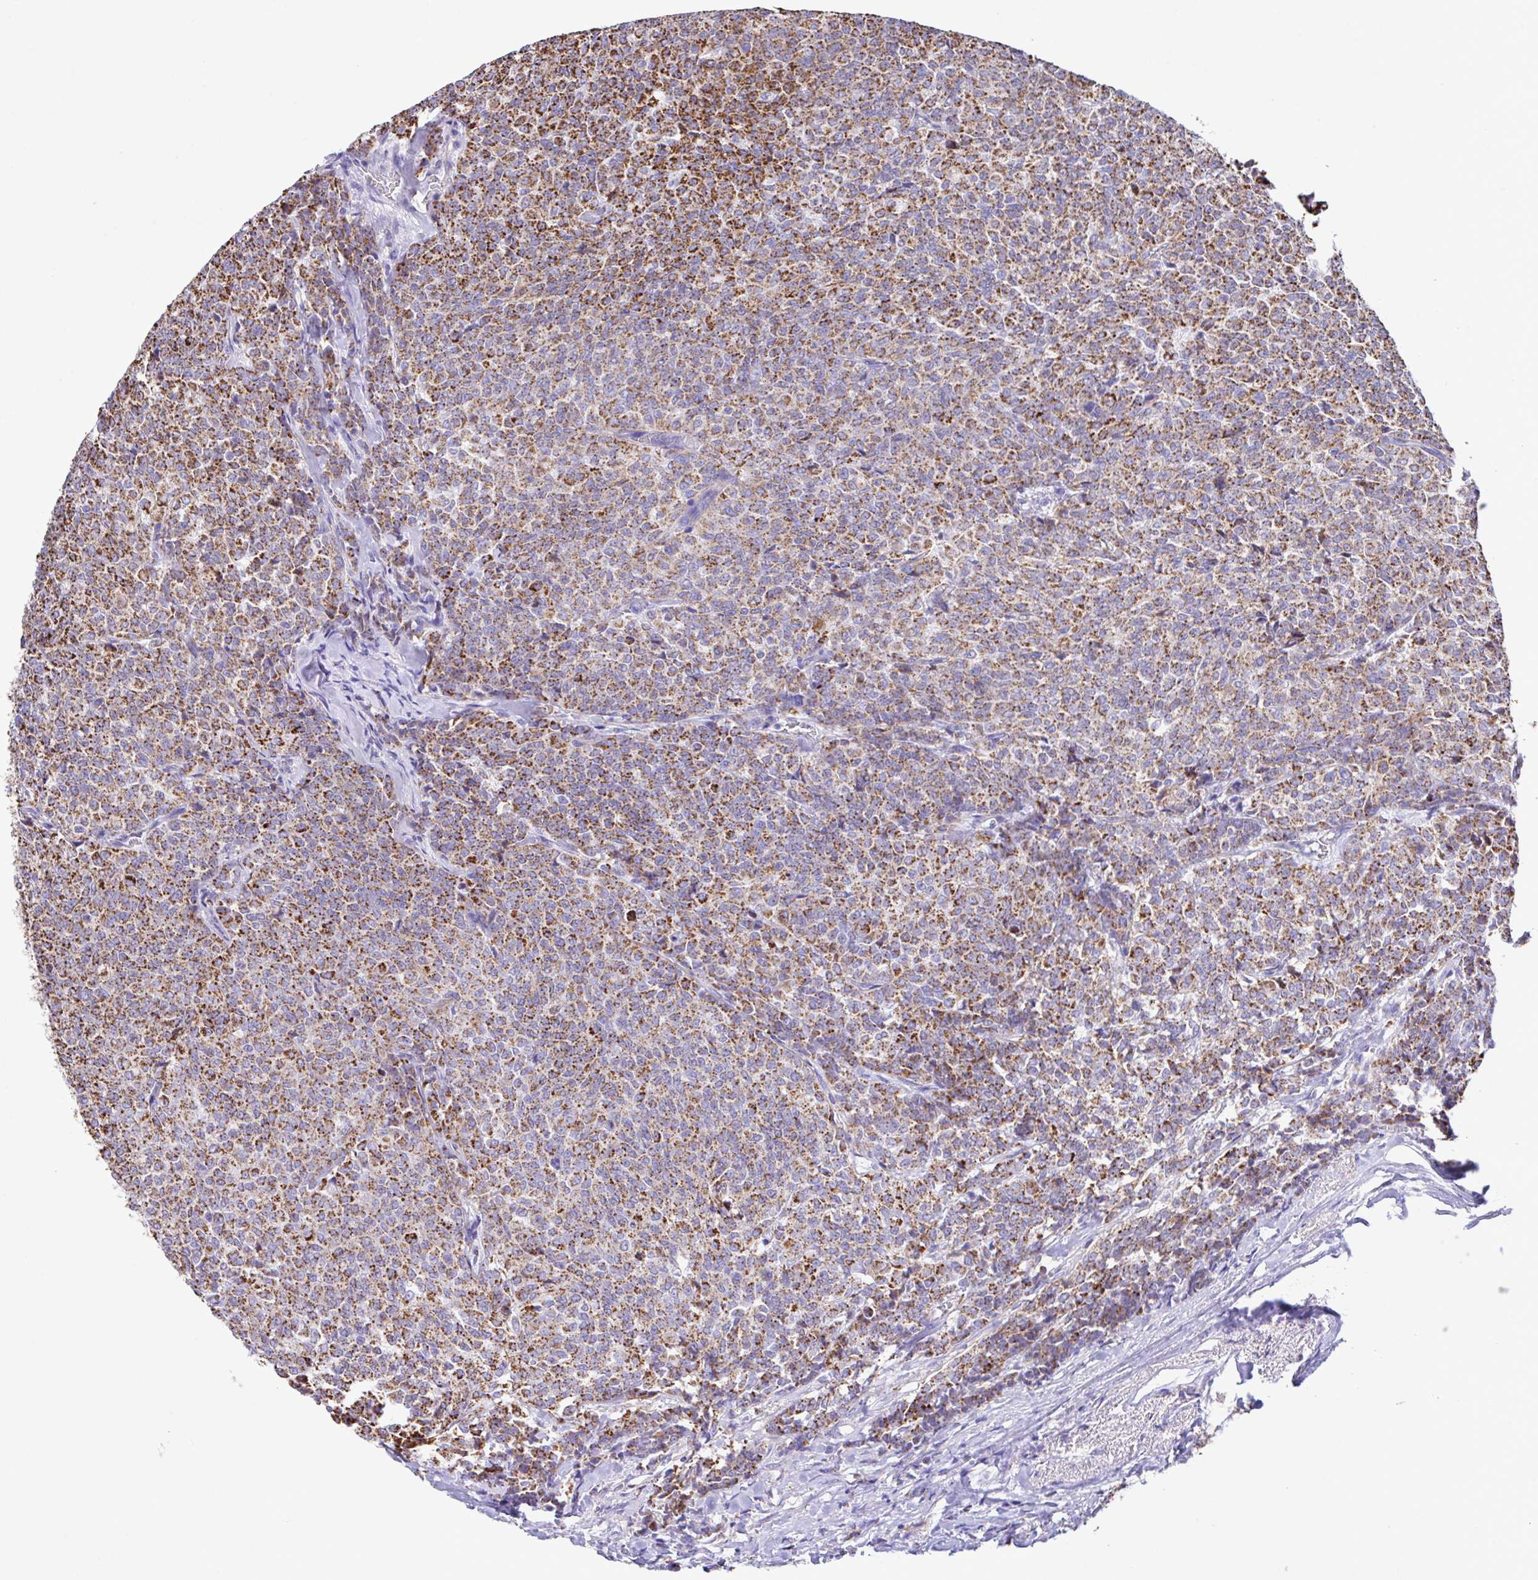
{"staining": {"intensity": "moderate", "quantity": ">75%", "location": "cytoplasmic/membranous"}, "tissue": "breast cancer", "cell_type": "Tumor cells", "image_type": "cancer", "snomed": [{"axis": "morphology", "description": "Duct carcinoma"}, {"axis": "topography", "description": "Breast"}], "caption": "Tumor cells show medium levels of moderate cytoplasmic/membranous expression in approximately >75% of cells in breast cancer. The protein of interest is shown in brown color, while the nuclei are stained blue.", "gene": "PCMTD2", "patient": {"sex": "female", "age": 91}}